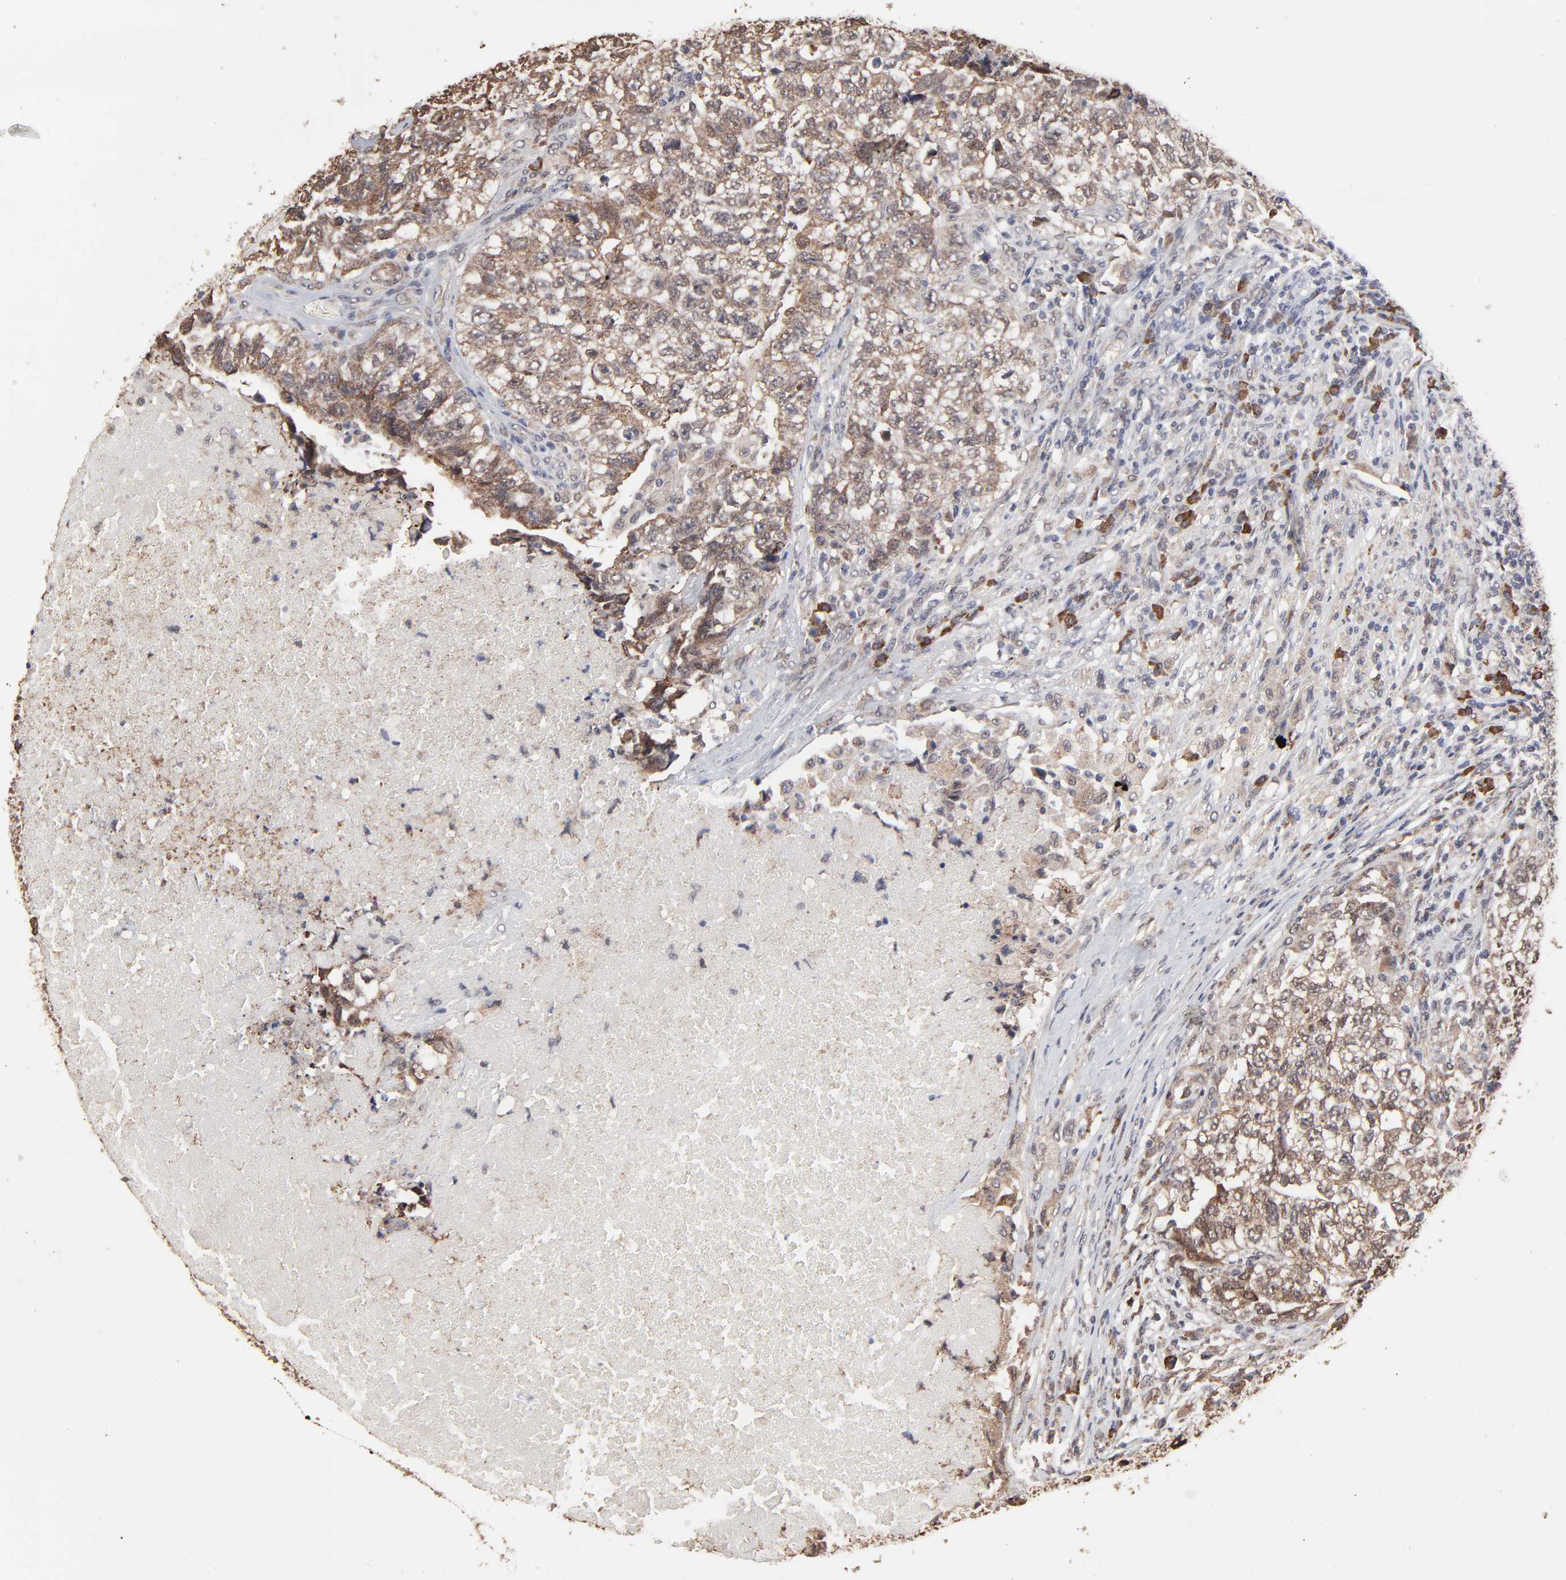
{"staining": {"intensity": "moderate", "quantity": "25%-75%", "location": "cytoplasmic/membranous"}, "tissue": "testis cancer", "cell_type": "Tumor cells", "image_type": "cancer", "snomed": [{"axis": "morphology", "description": "Carcinoma, Embryonal, NOS"}, {"axis": "topography", "description": "Testis"}], "caption": "Immunohistochemistry (DAB (3,3'-diaminobenzidine)) staining of testis cancer reveals moderate cytoplasmic/membranous protein staining in approximately 25%-75% of tumor cells.", "gene": "CHM", "patient": {"sex": "male", "age": 21}}